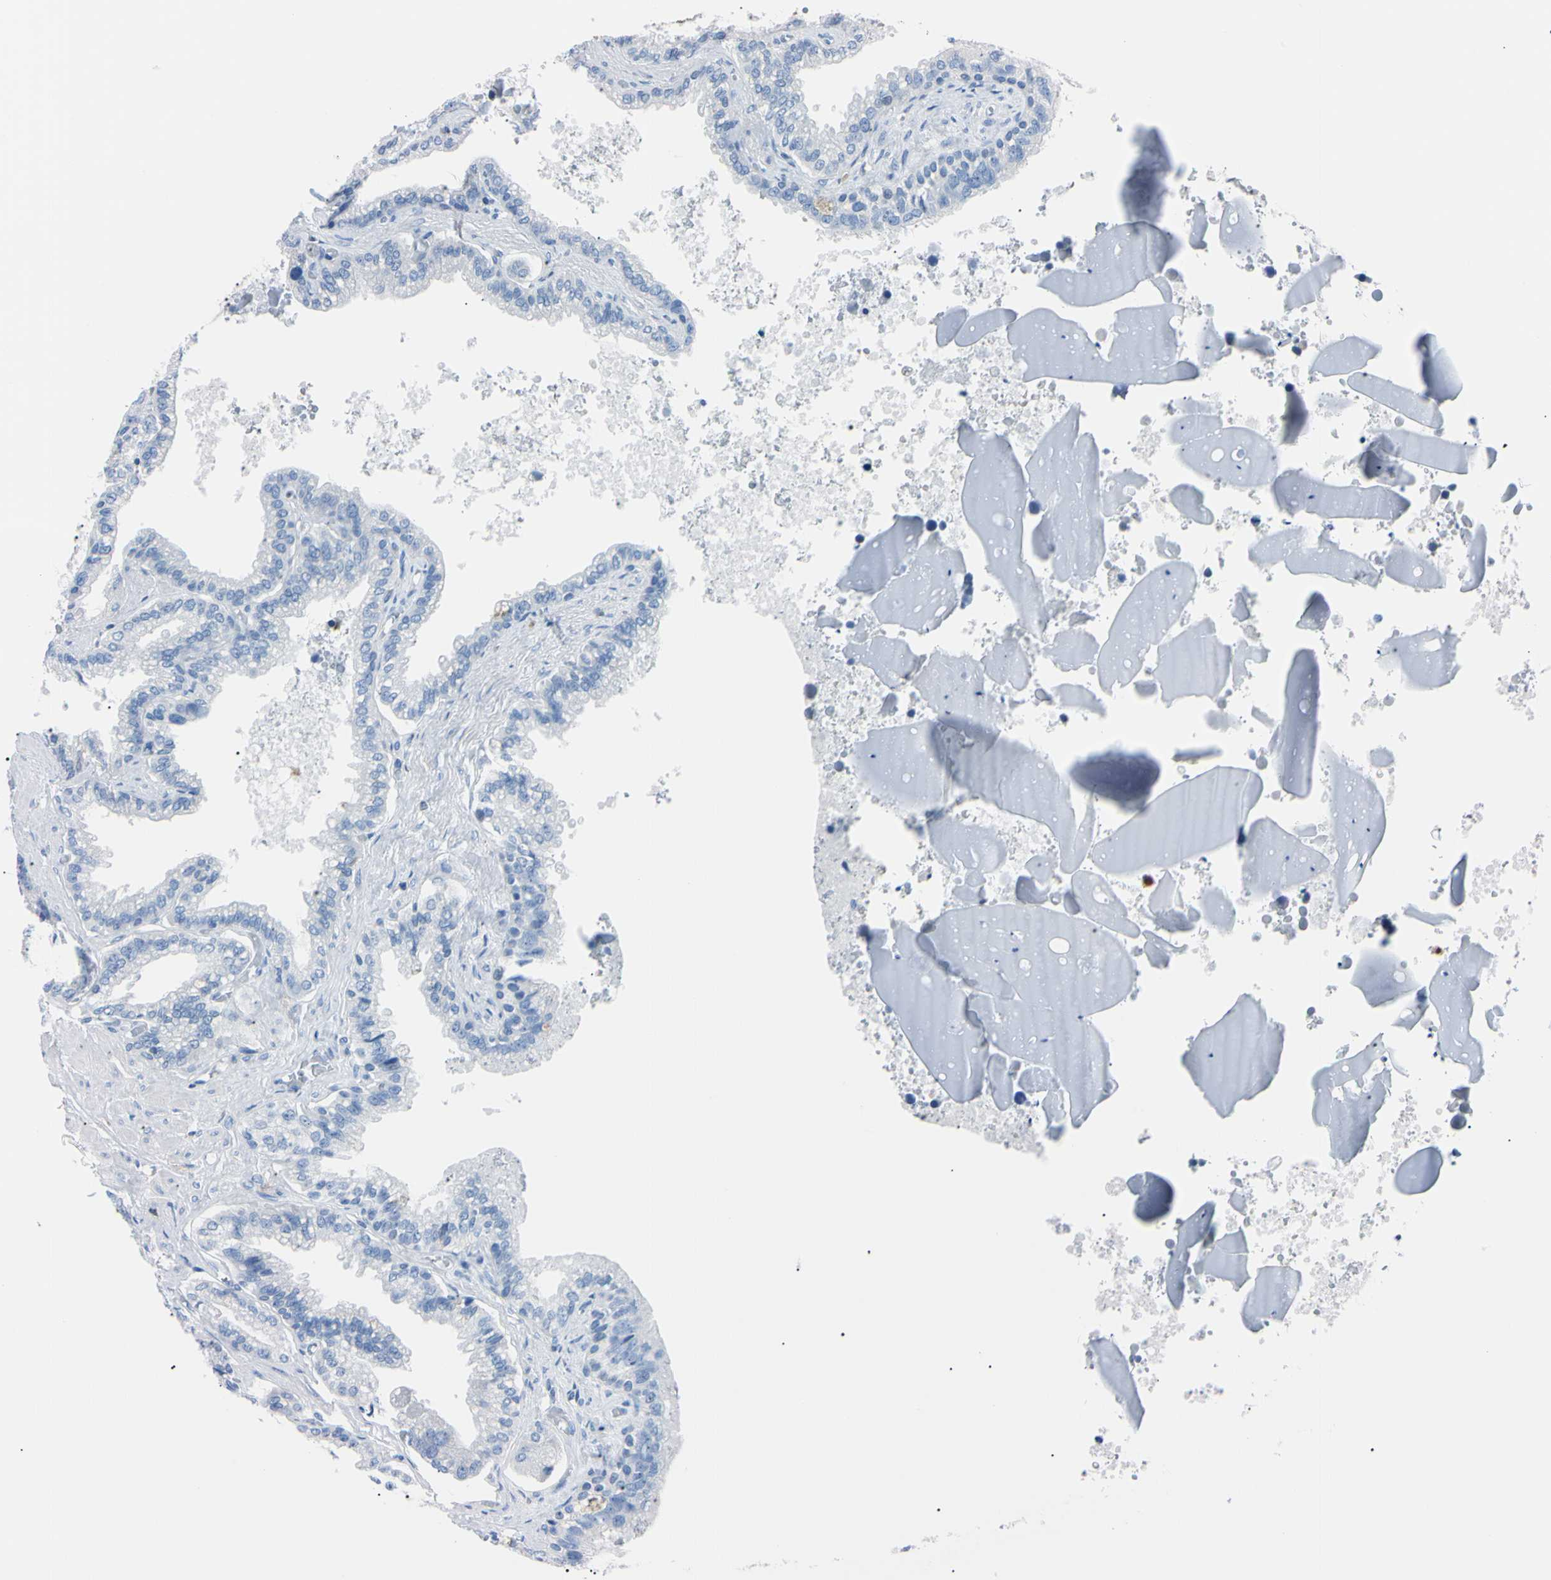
{"staining": {"intensity": "negative", "quantity": "none", "location": "none"}, "tissue": "seminal vesicle", "cell_type": "Glandular cells", "image_type": "normal", "snomed": [{"axis": "morphology", "description": "Normal tissue, NOS"}, {"axis": "topography", "description": "Seminal veicle"}], "caption": "Glandular cells show no significant positivity in benign seminal vesicle.", "gene": "NCF4", "patient": {"sex": "male", "age": 46}}